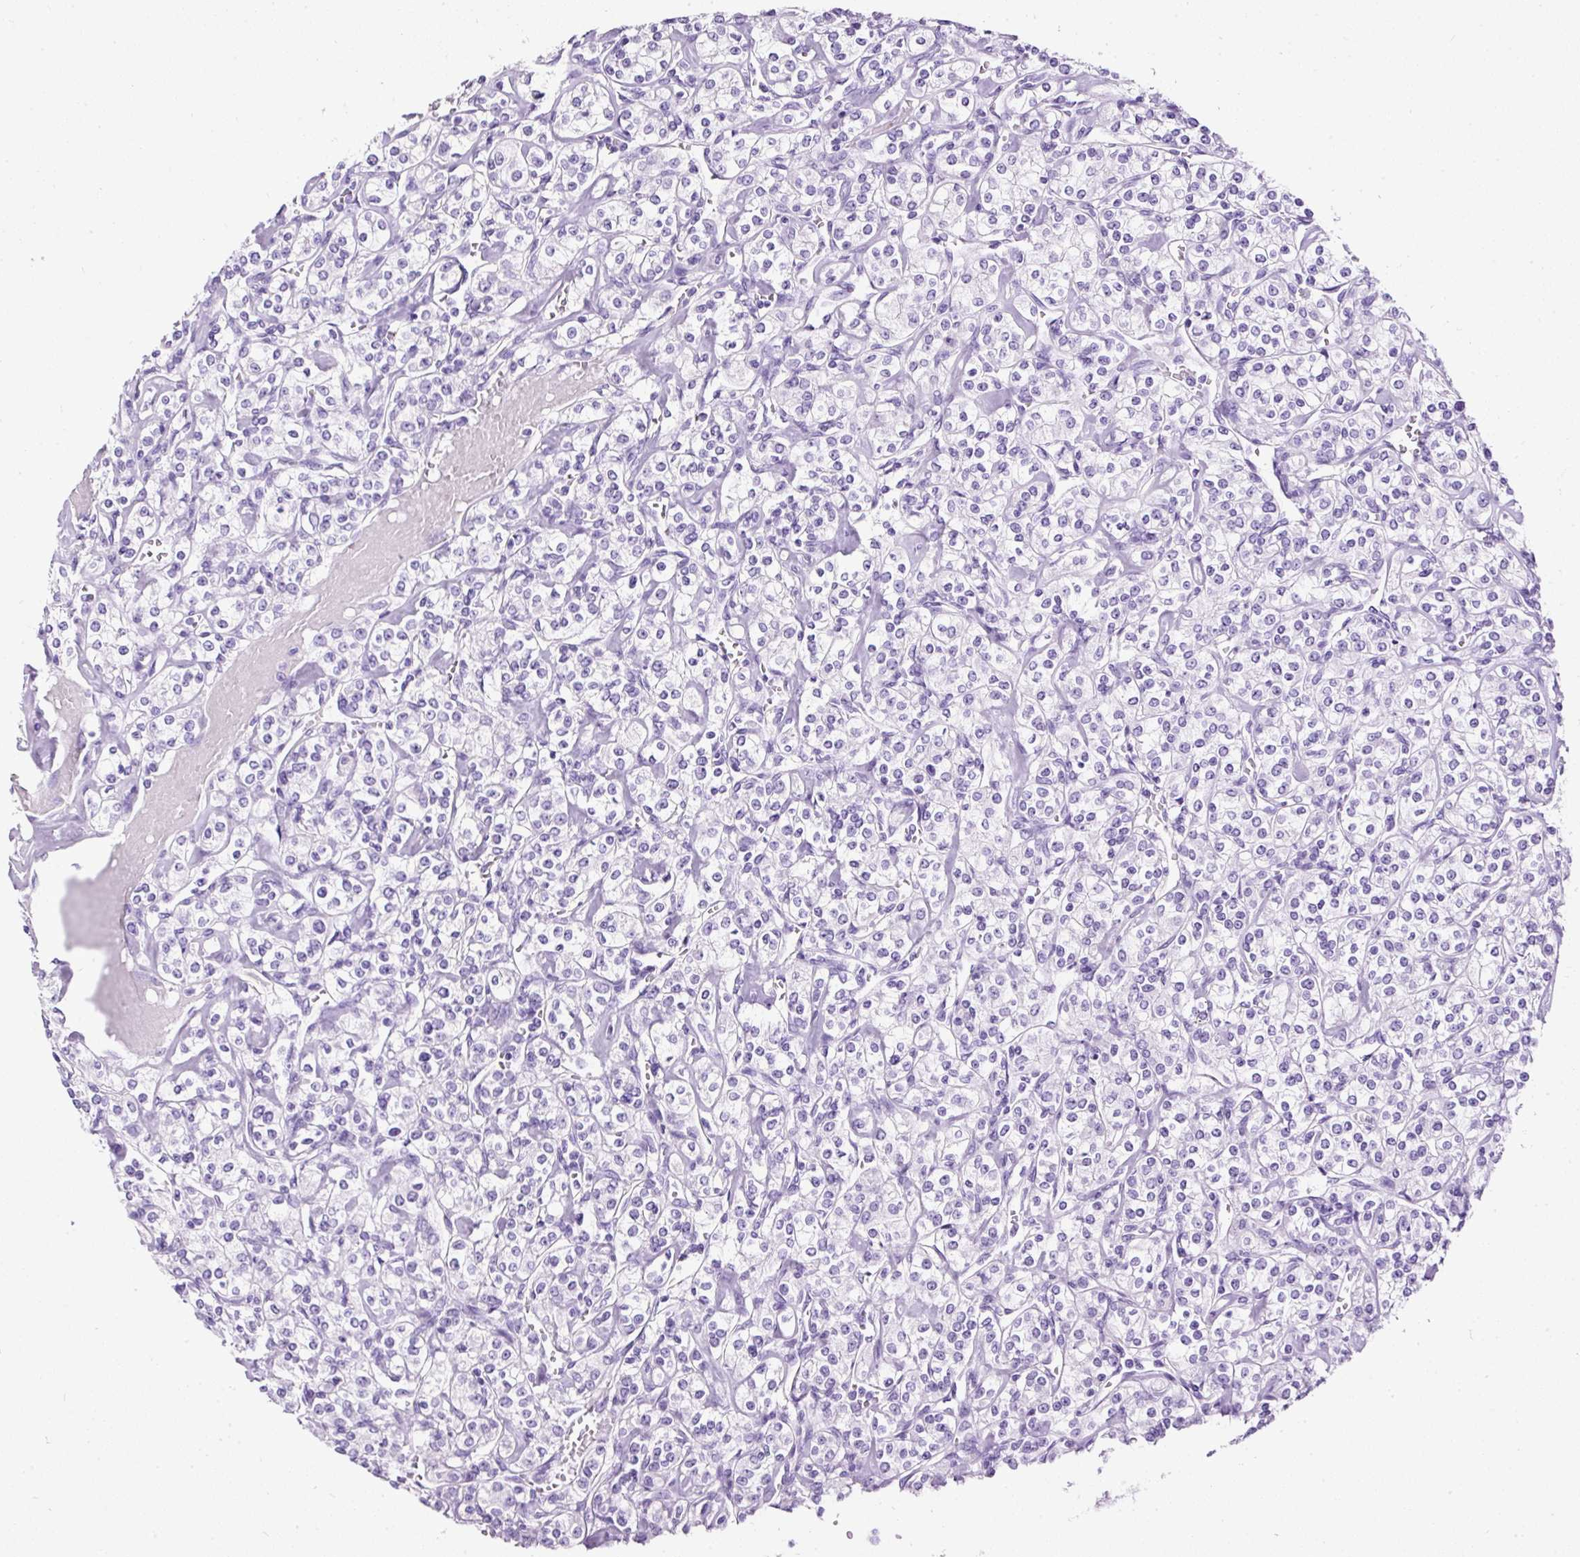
{"staining": {"intensity": "negative", "quantity": "none", "location": "none"}, "tissue": "renal cancer", "cell_type": "Tumor cells", "image_type": "cancer", "snomed": [{"axis": "morphology", "description": "Adenocarcinoma, NOS"}, {"axis": "topography", "description": "Kidney"}], "caption": "Tumor cells are negative for protein expression in human adenocarcinoma (renal).", "gene": "NTS", "patient": {"sex": "male", "age": 77}}